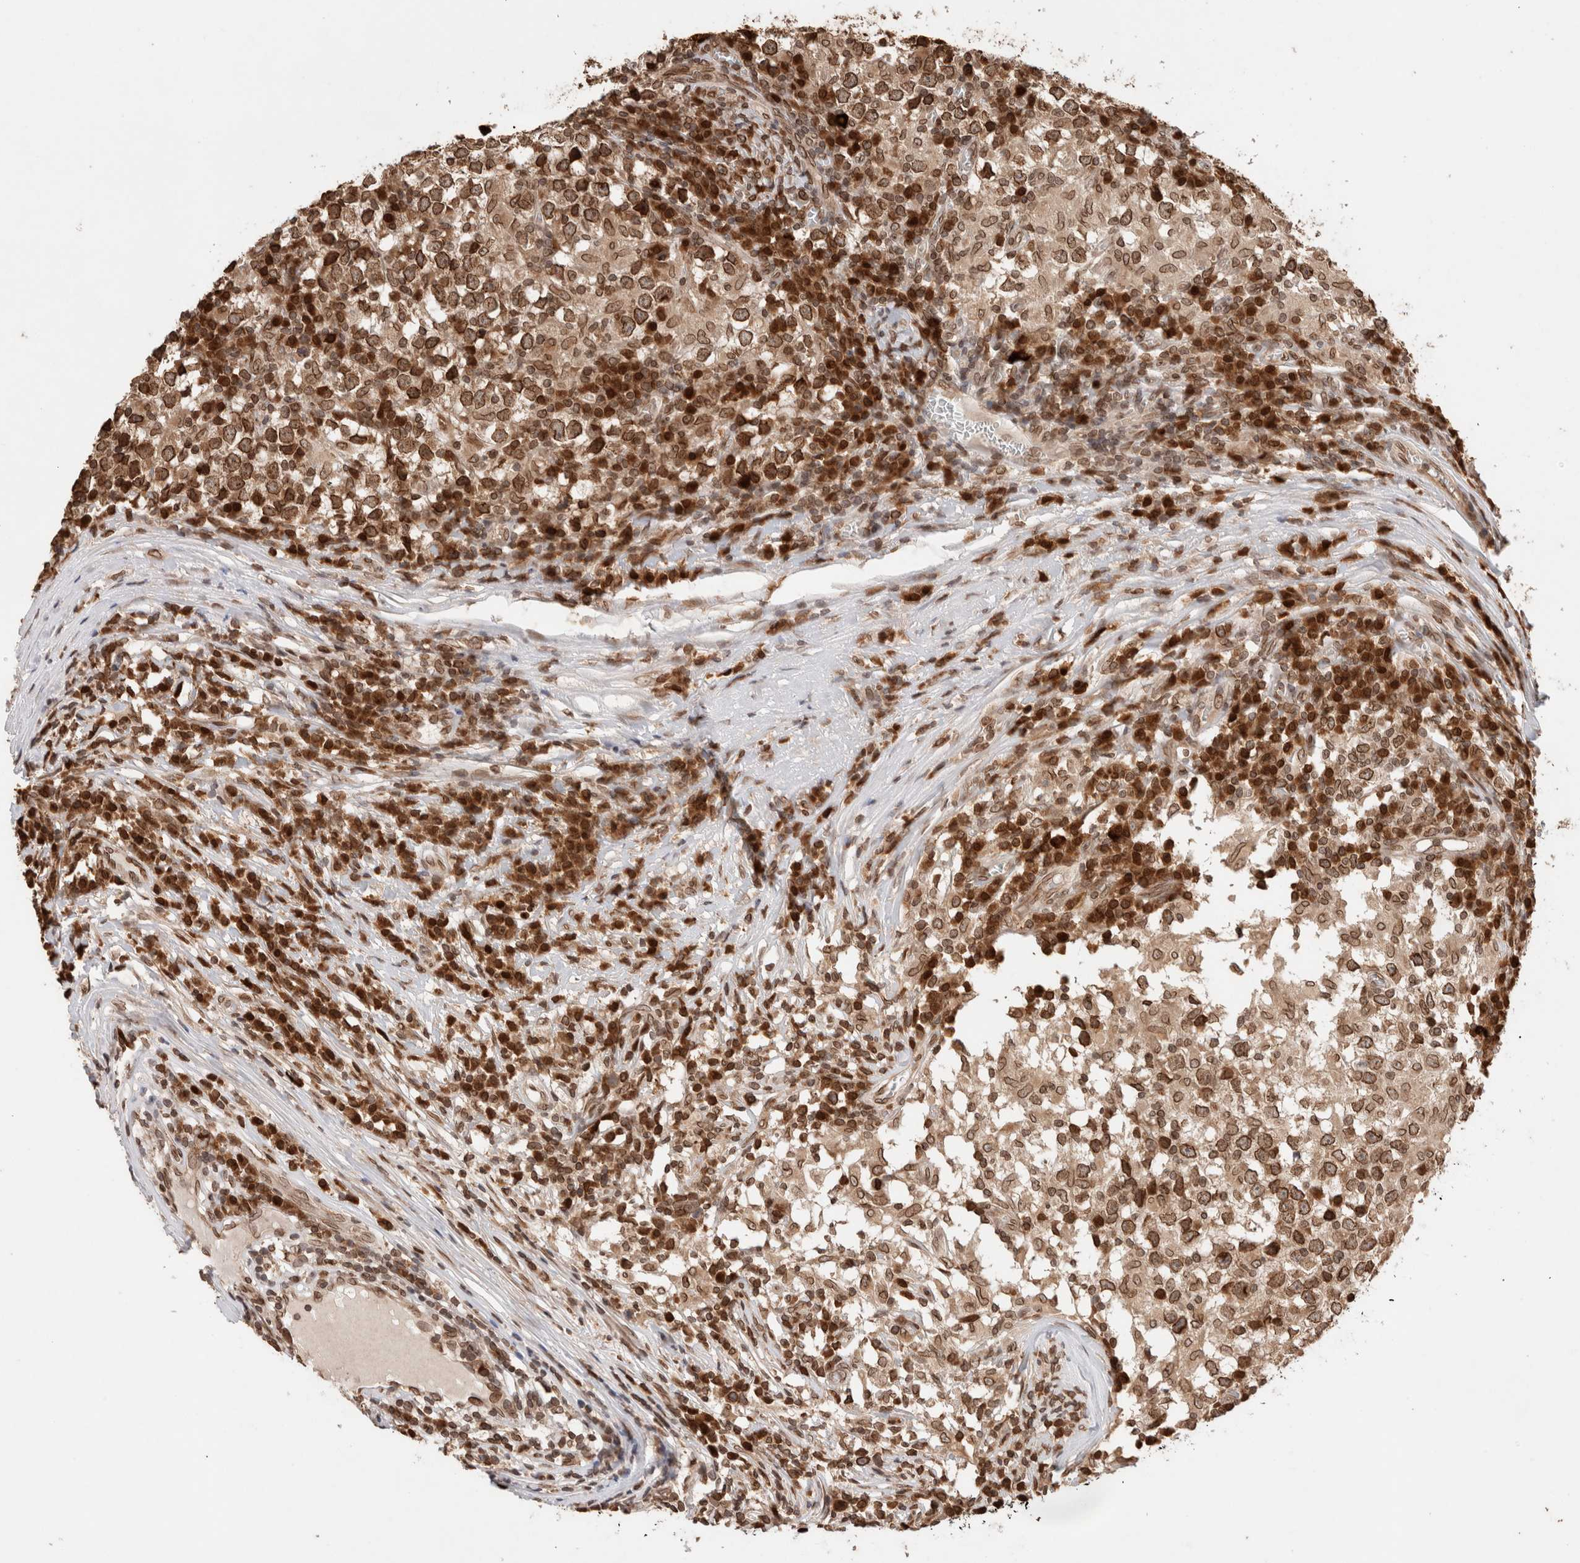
{"staining": {"intensity": "strong", "quantity": ">75%", "location": "cytoplasmic/membranous,nuclear"}, "tissue": "testis cancer", "cell_type": "Tumor cells", "image_type": "cancer", "snomed": [{"axis": "morphology", "description": "Seminoma, NOS"}, {"axis": "topography", "description": "Testis"}], "caption": "Strong cytoplasmic/membranous and nuclear protein expression is identified in about >75% of tumor cells in testis seminoma. (Stains: DAB in brown, nuclei in blue, Microscopy: brightfield microscopy at high magnification).", "gene": "TPR", "patient": {"sex": "male", "age": 65}}